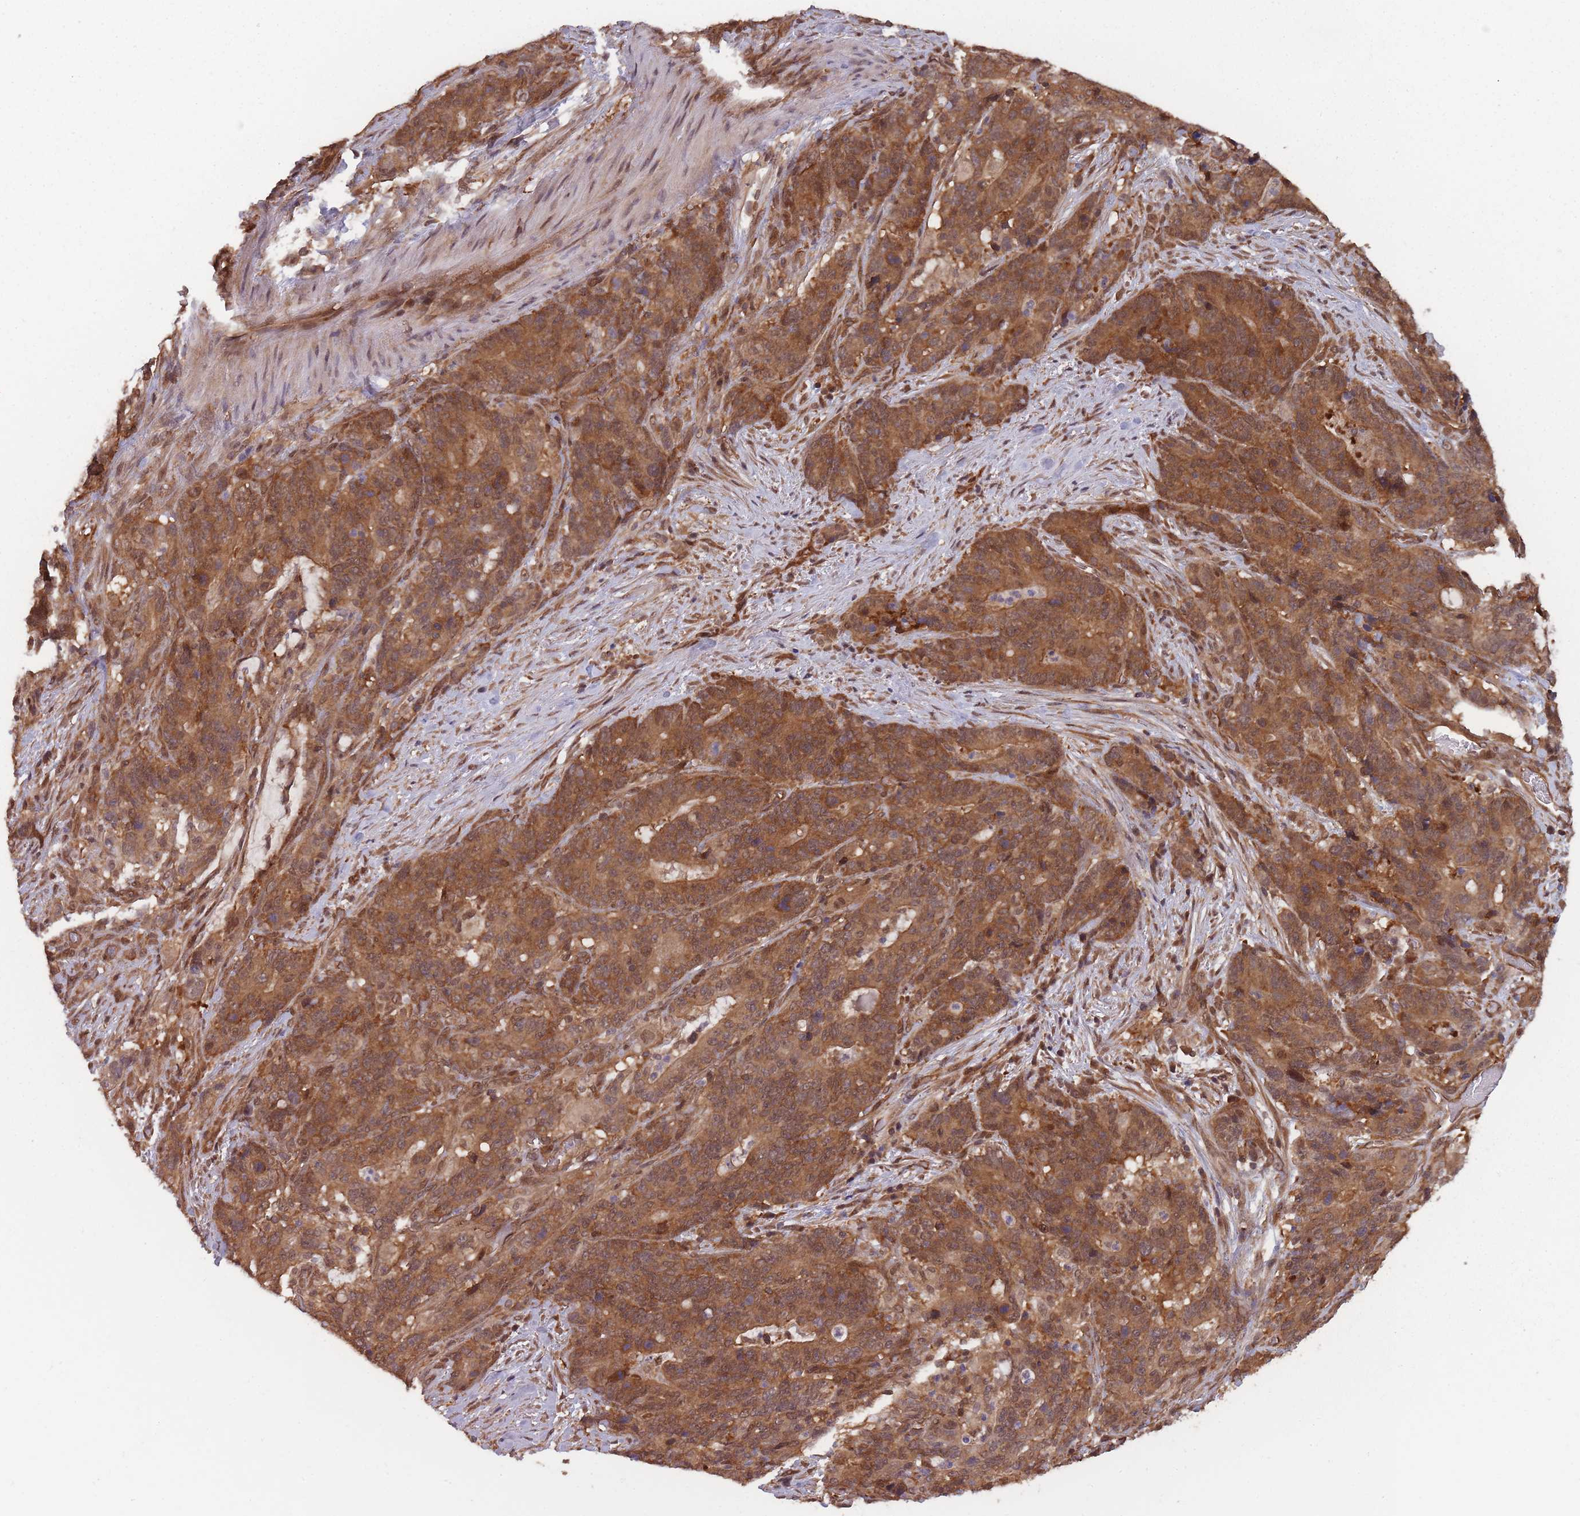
{"staining": {"intensity": "moderate", "quantity": ">75%", "location": "cytoplasmic/membranous"}, "tissue": "stomach cancer", "cell_type": "Tumor cells", "image_type": "cancer", "snomed": [{"axis": "morphology", "description": "Normal tissue, NOS"}, {"axis": "morphology", "description": "Adenocarcinoma, NOS"}, {"axis": "topography", "description": "Stomach"}], "caption": "A micrograph showing moderate cytoplasmic/membranous positivity in about >75% of tumor cells in stomach cancer, as visualized by brown immunohistochemical staining.", "gene": "PPP6R3", "patient": {"sex": "female", "age": 64}}